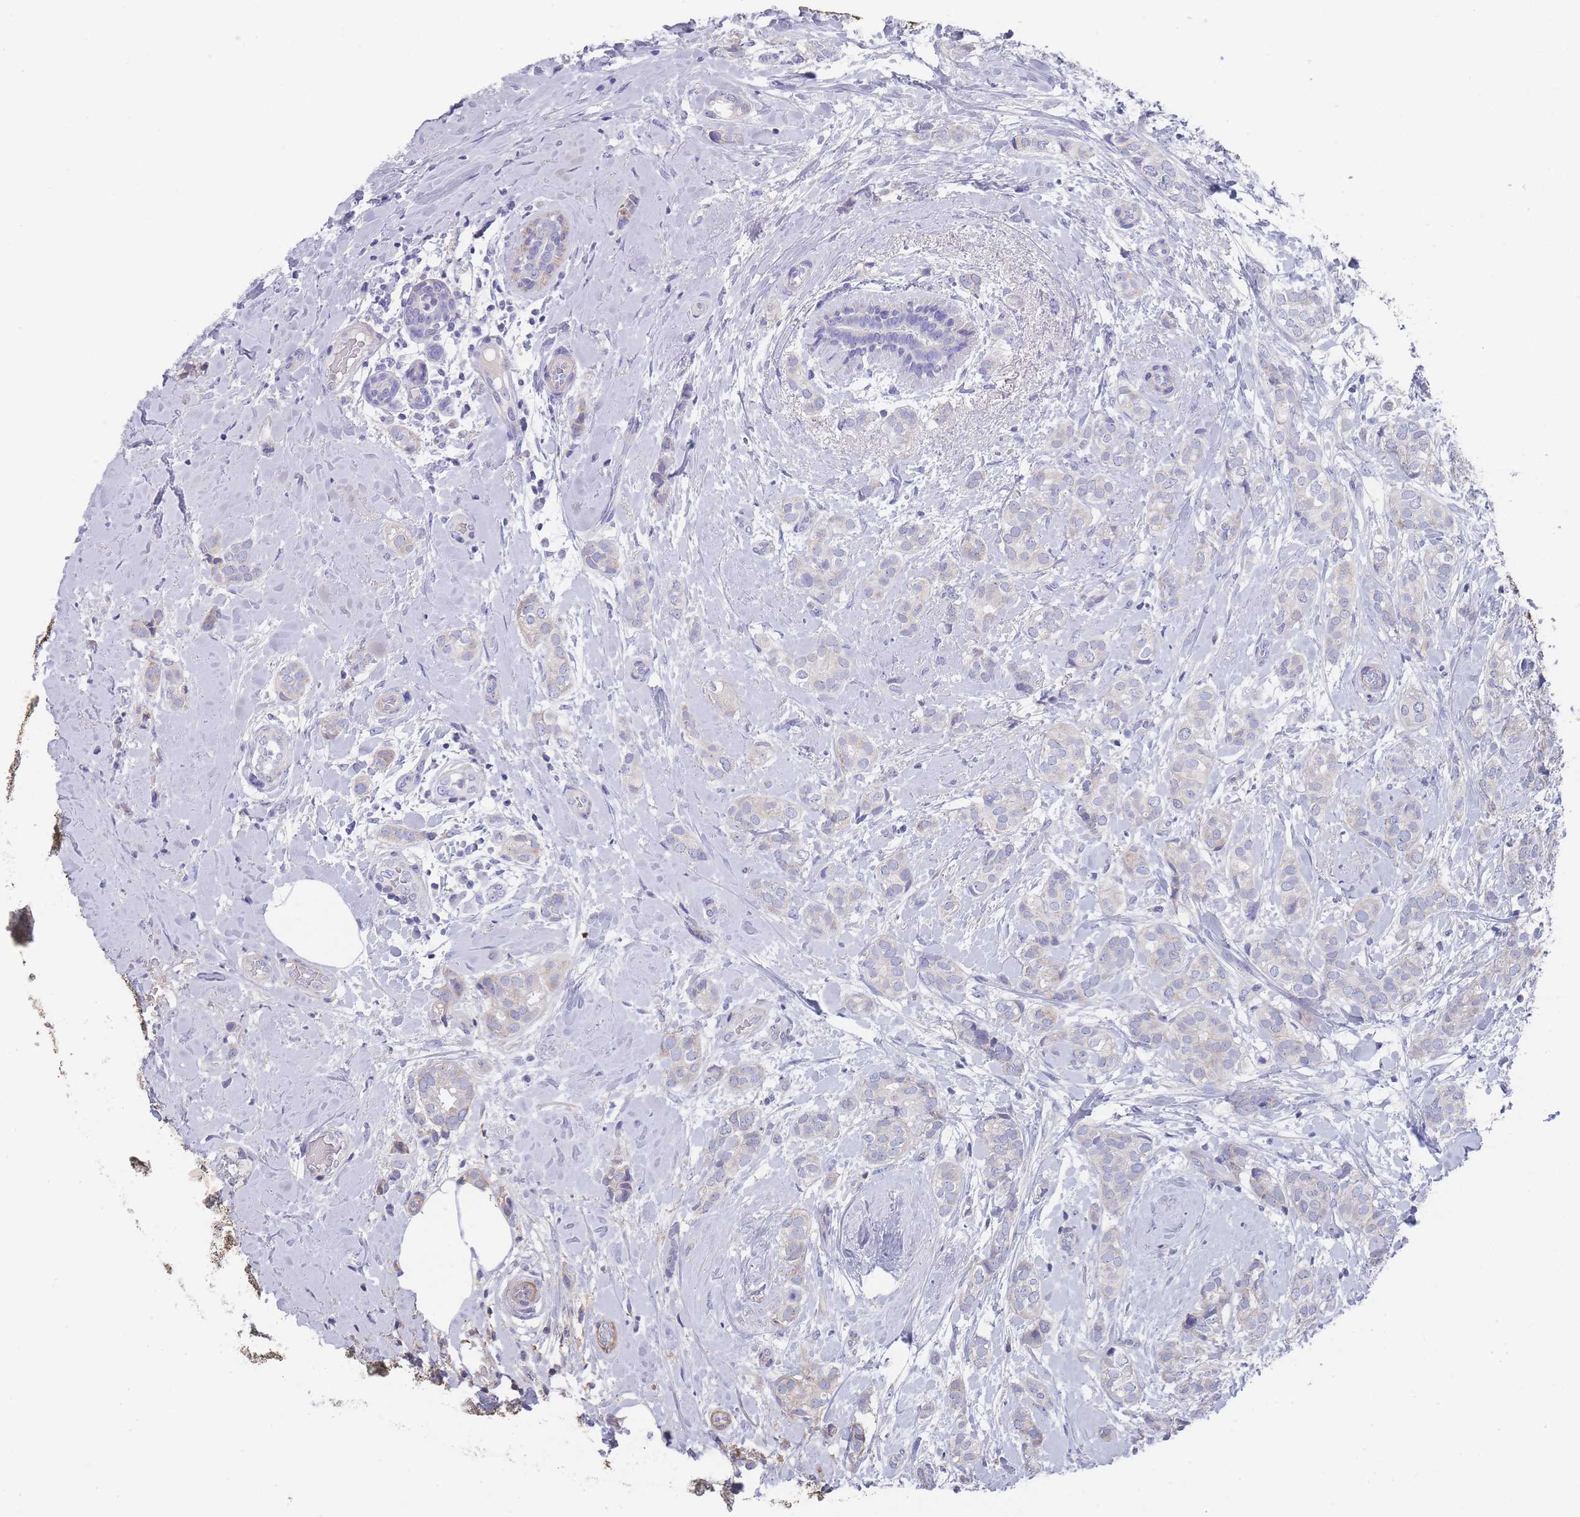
{"staining": {"intensity": "negative", "quantity": "none", "location": "none"}, "tissue": "breast cancer", "cell_type": "Tumor cells", "image_type": "cancer", "snomed": [{"axis": "morphology", "description": "Duct carcinoma"}, {"axis": "topography", "description": "Breast"}], "caption": "An IHC image of breast cancer is shown. There is no staining in tumor cells of breast cancer.", "gene": "SCCPDH", "patient": {"sex": "female", "age": 73}}